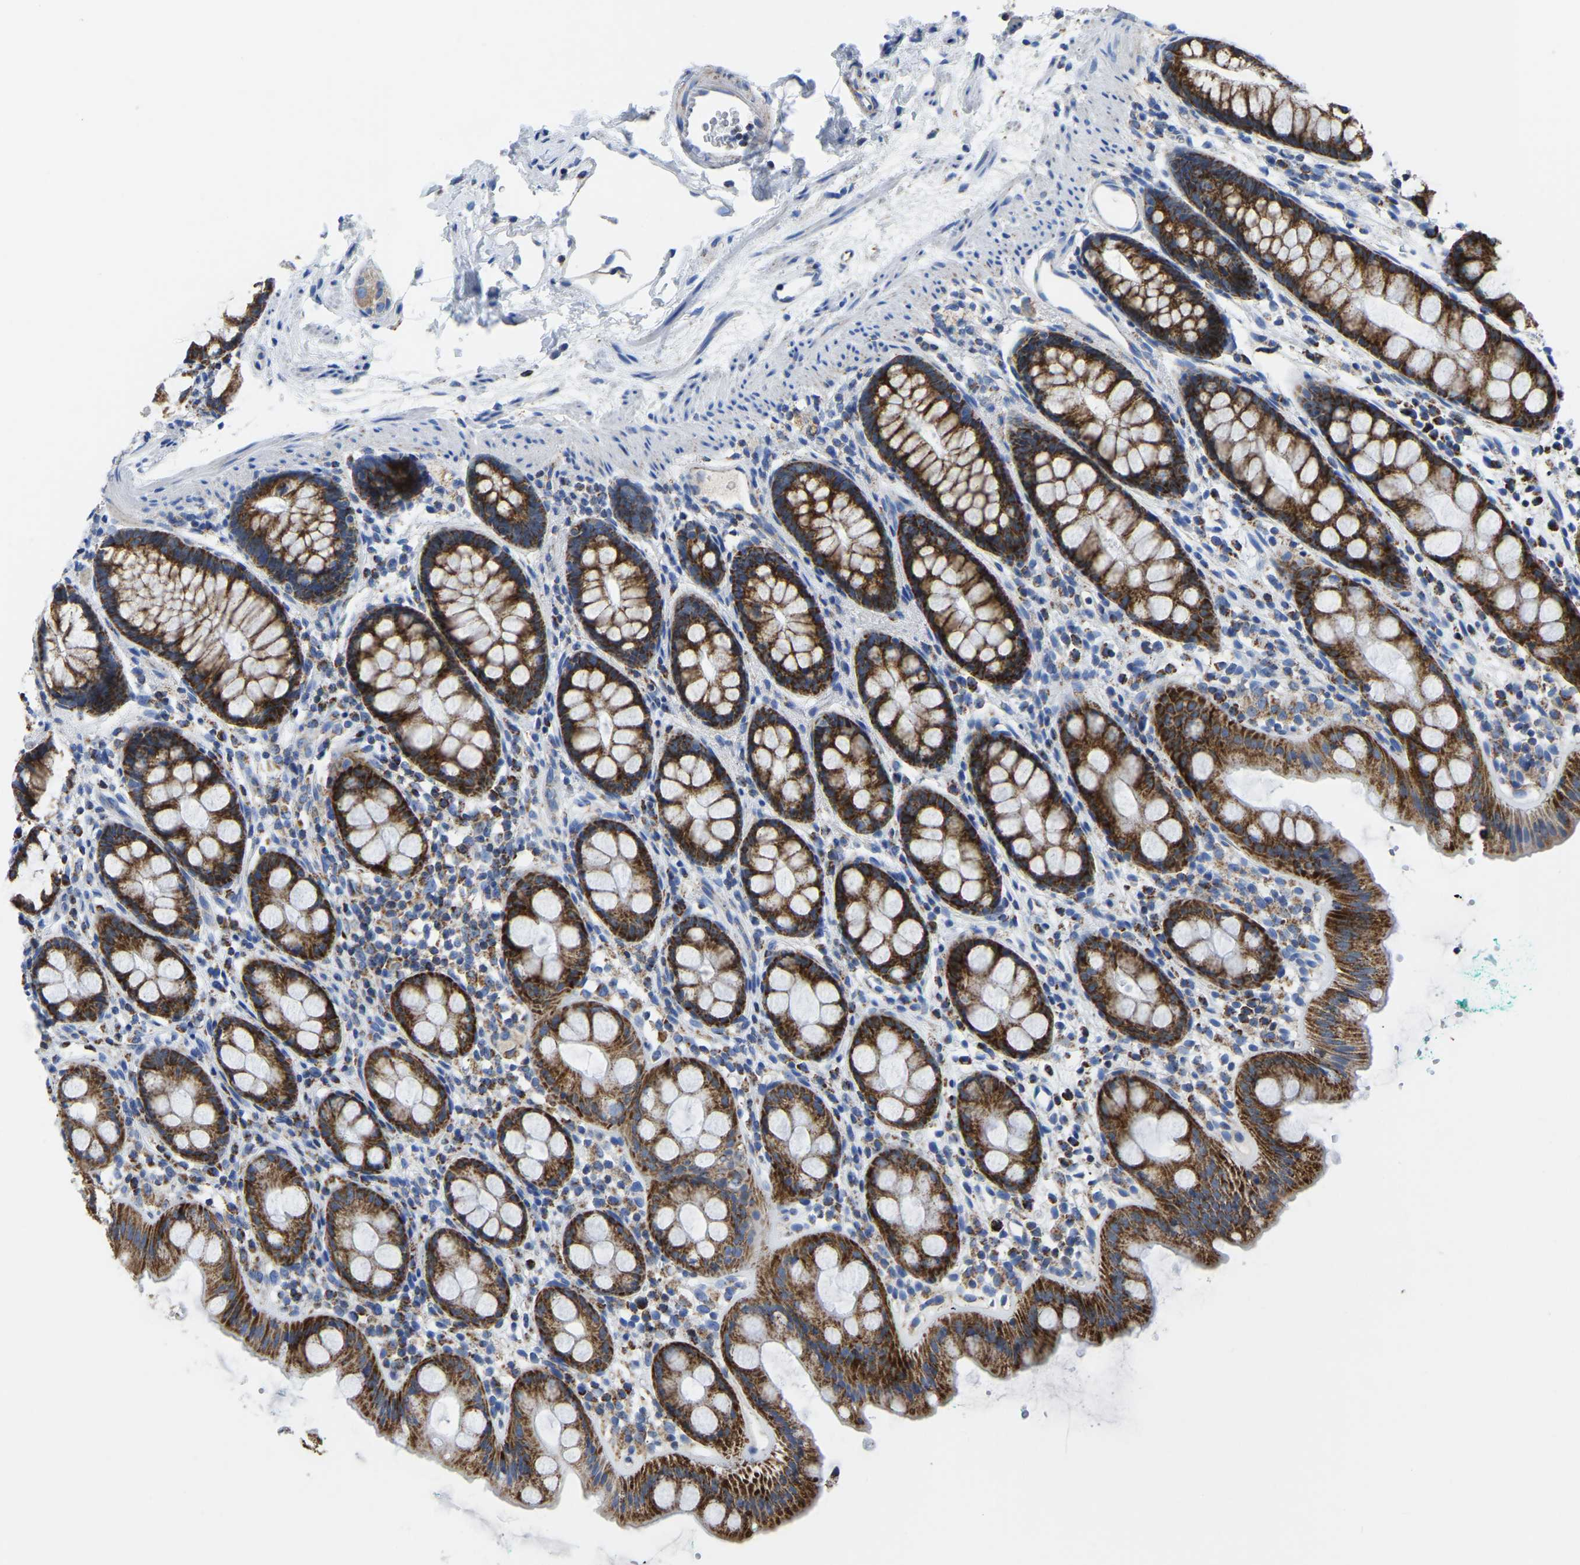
{"staining": {"intensity": "strong", "quantity": ">75%", "location": "cytoplasmic/membranous"}, "tissue": "rectum", "cell_type": "Glandular cells", "image_type": "normal", "snomed": [{"axis": "morphology", "description": "Normal tissue, NOS"}, {"axis": "topography", "description": "Rectum"}], "caption": "Strong cytoplasmic/membranous protein positivity is seen in about >75% of glandular cells in rectum. (DAB IHC, brown staining for protein, blue staining for nuclei).", "gene": "ETFA", "patient": {"sex": "female", "age": 65}}